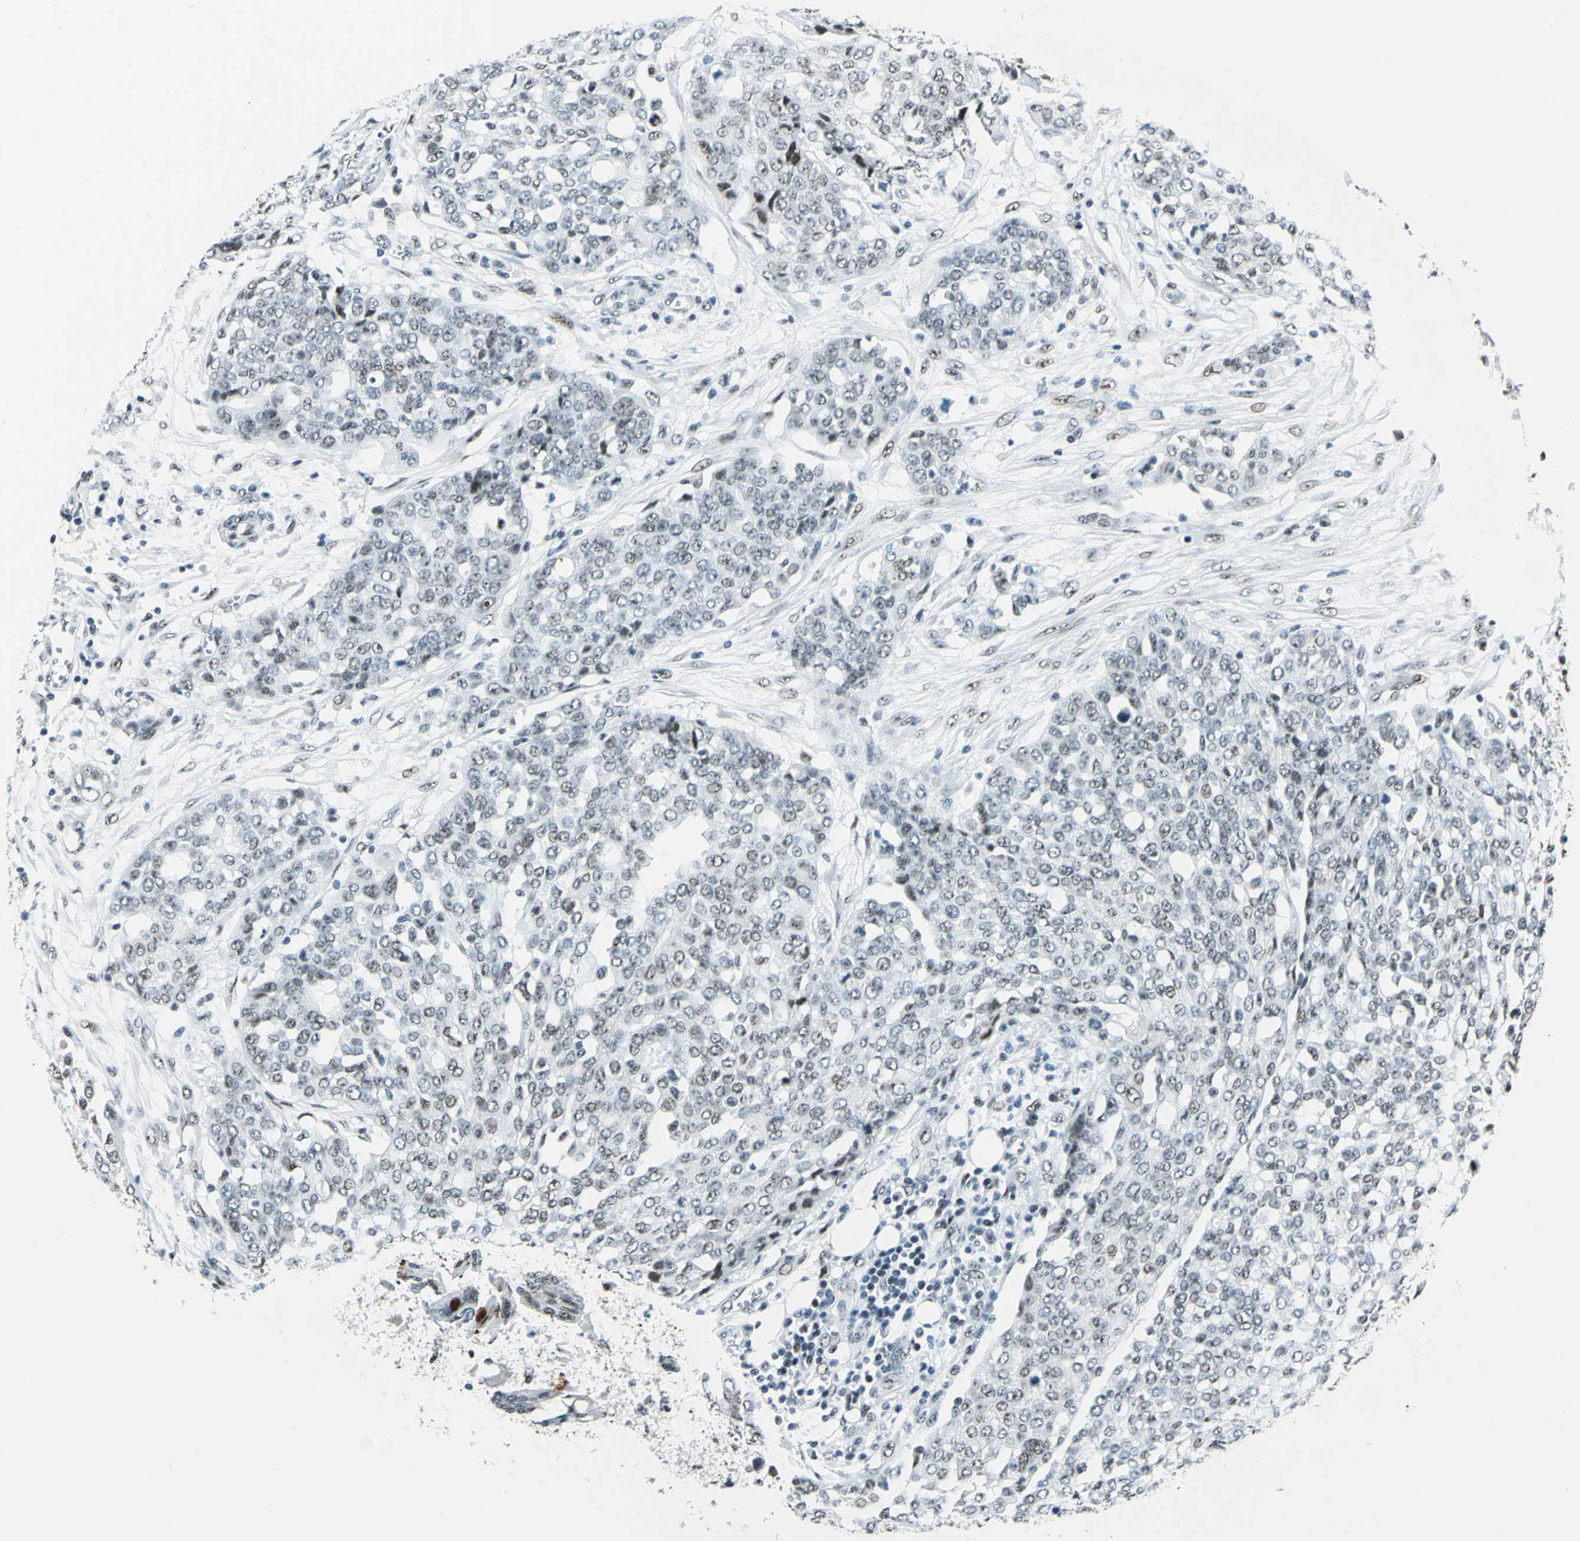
{"staining": {"intensity": "weak", "quantity": "25%-75%", "location": "nuclear"}, "tissue": "ovarian cancer", "cell_type": "Tumor cells", "image_type": "cancer", "snomed": [{"axis": "morphology", "description": "Cystadenocarcinoma, serous, NOS"}, {"axis": "topography", "description": "Soft tissue"}, {"axis": "topography", "description": "Ovary"}], "caption": "Serous cystadenocarcinoma (ovarian) stained with a protein marker demonstrates weak staining in tumor cells.", "gene": "KAT6B", "patient": {"sex": "female", "age": 57}}